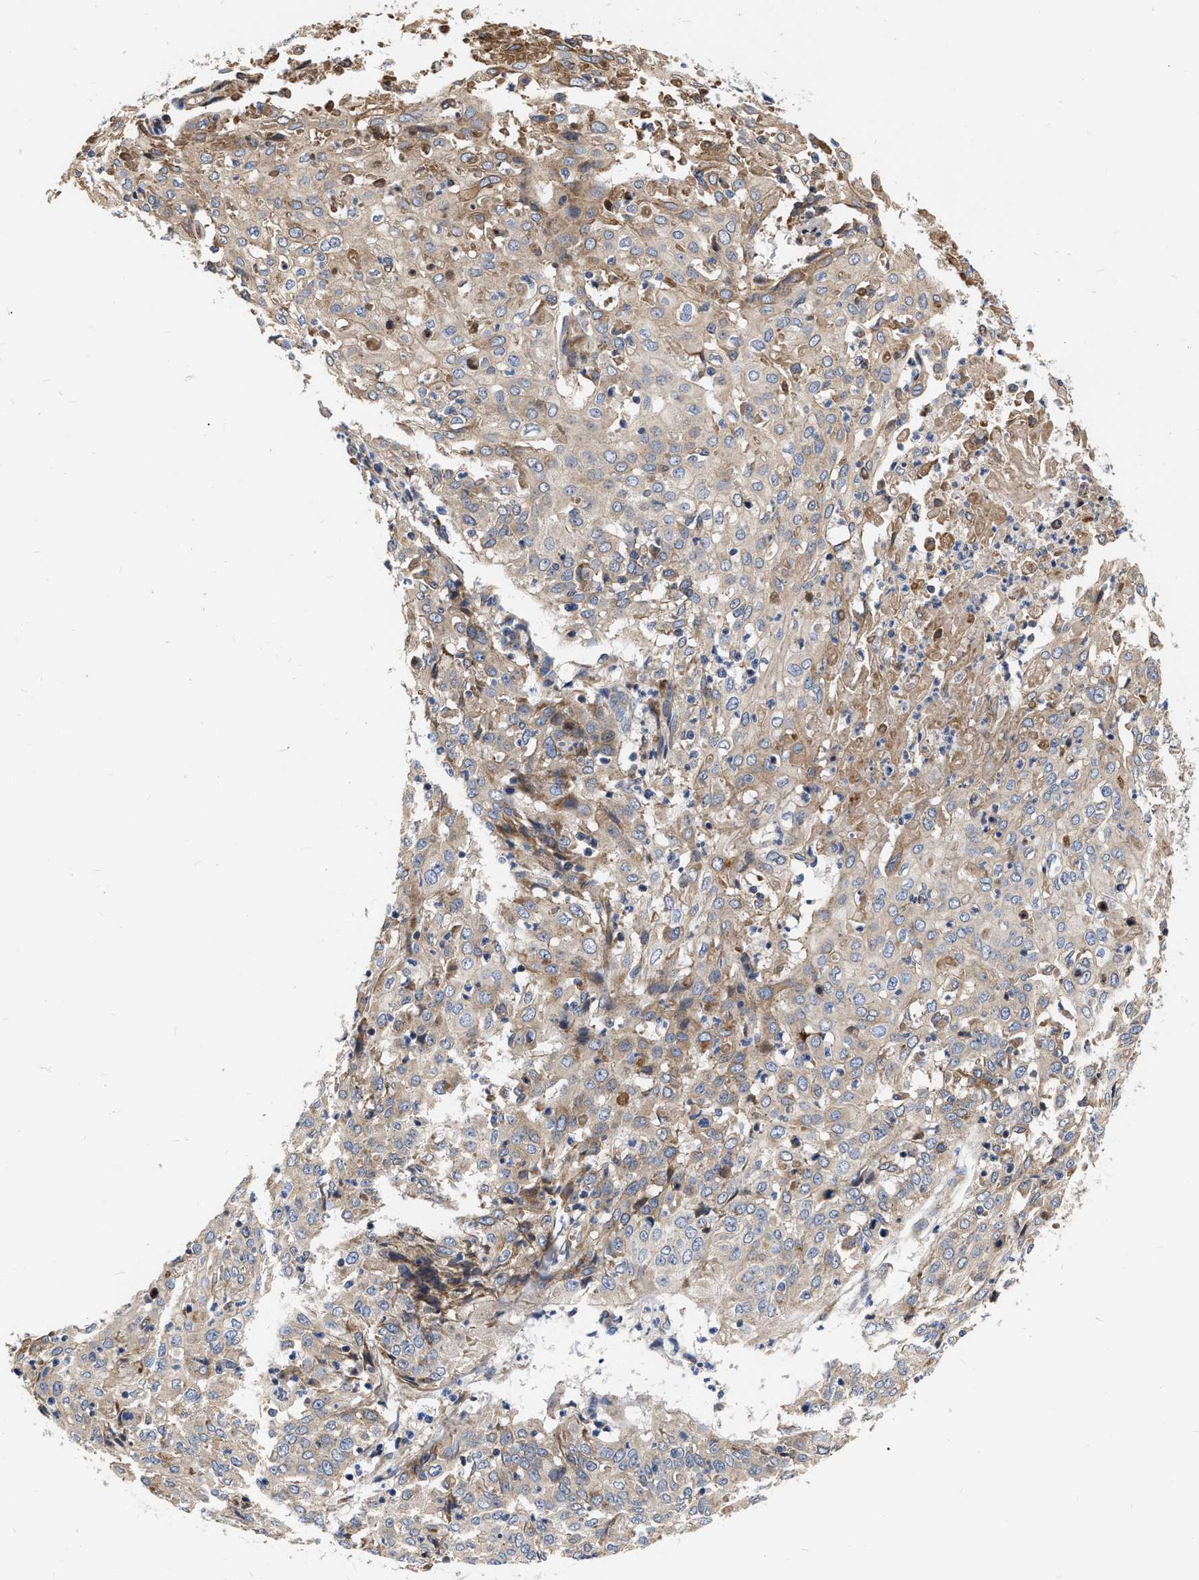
{"staining": {"intensity": "weak", "quantity": "25%-75%", "location": "cytoplasmic/membranous"}, "tissue": "cervical cancer", "cell_type": "Tumor cells", "image_type": "cancer", "snomed": [{"axis": "morphology", "description": "Squamous cell carcinoma, NOS"}, {"axis": "topography", "description": "Cervix"}], "caption": "Cervical cancer stained for a protein (brown) reveals weak cytoplasmic/membranous positive positivity in about 25%-75% of tumor cells.", "gene": "MLST8", "patient": {"sex": "female", "age": 39}}